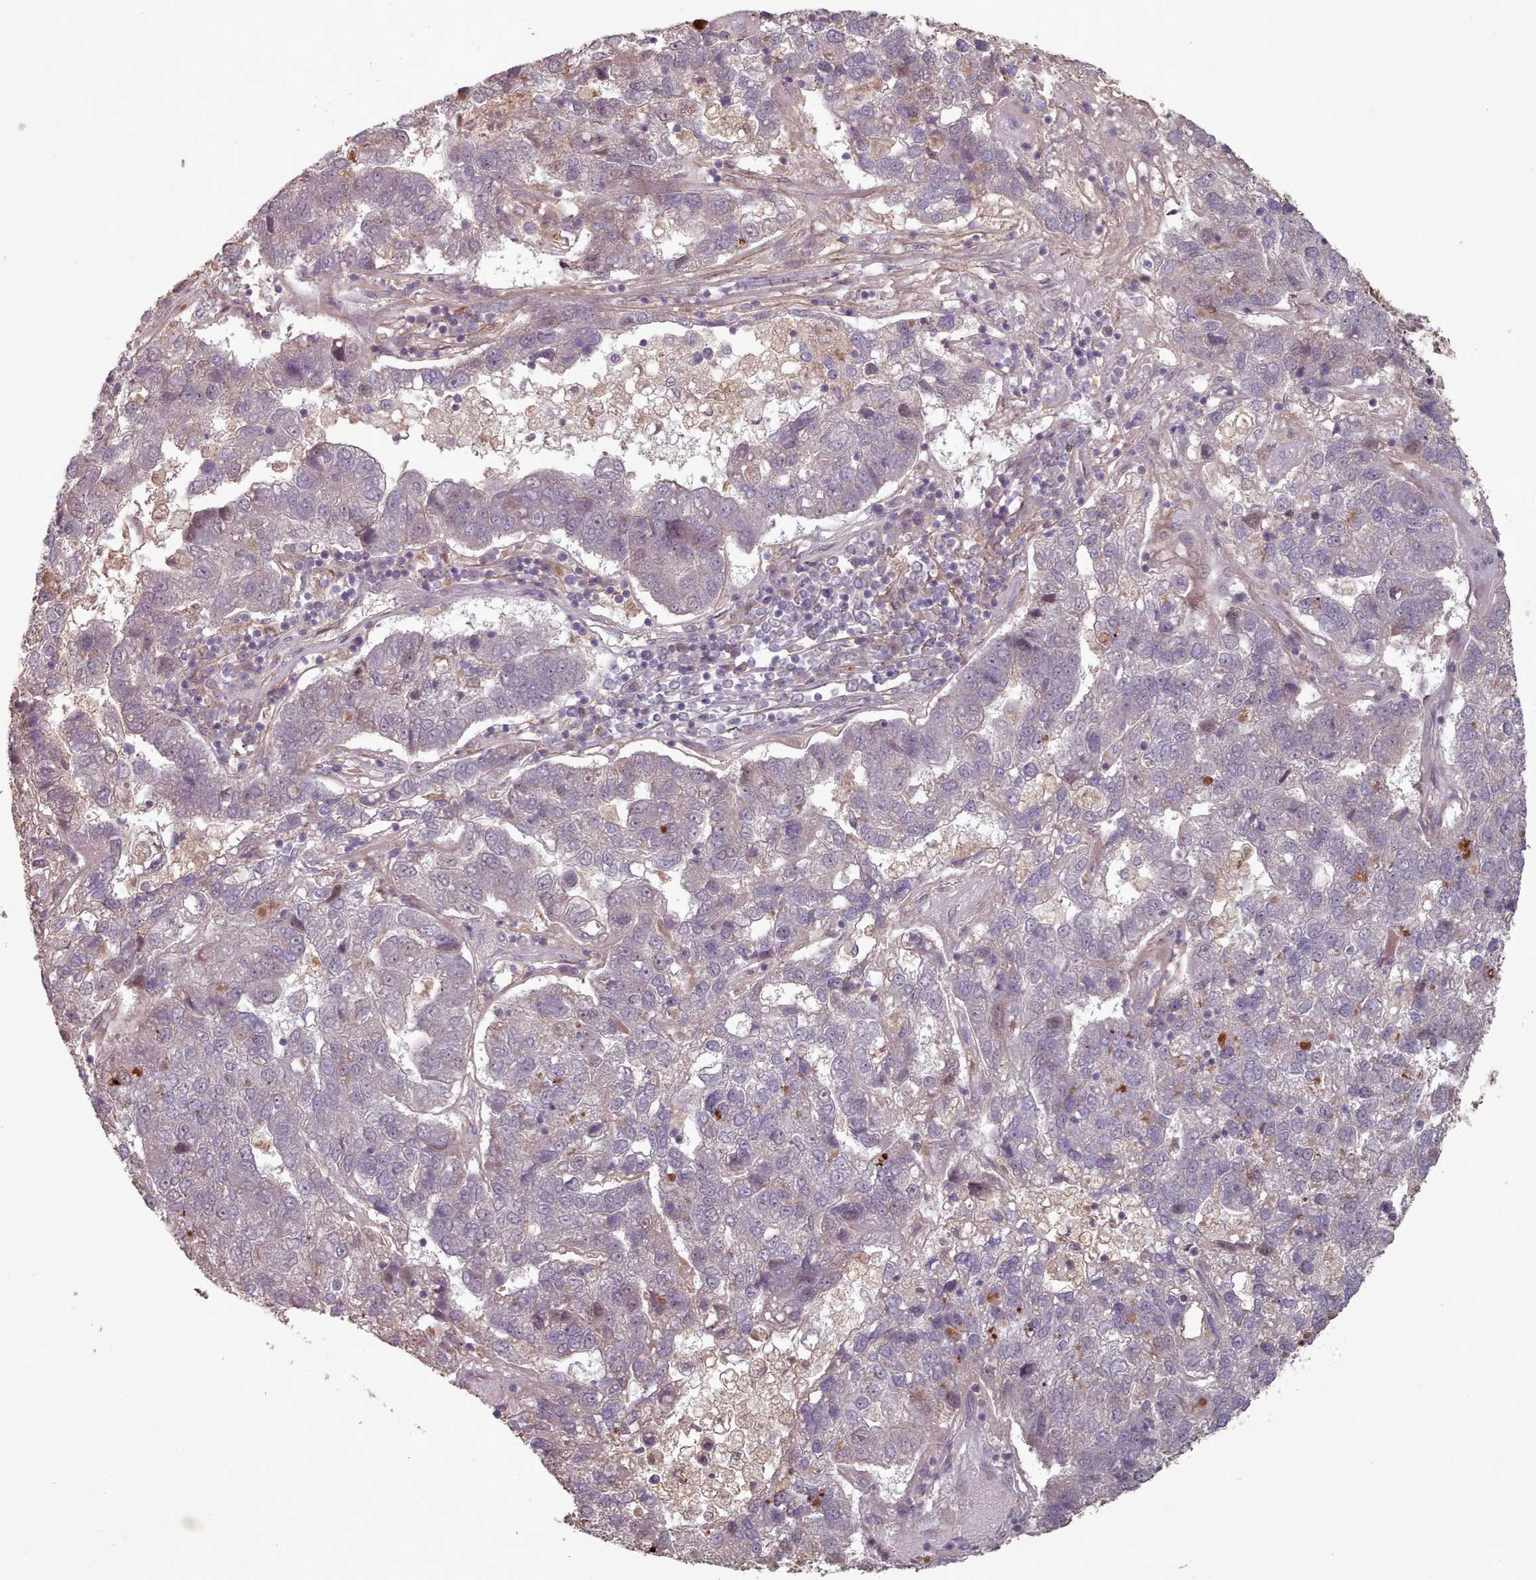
{"staining": {"intensity": "moderate", "quantity": "<25%", "location": "nuclear"}, "tissue": "pancreatic cancer", "cell_type": "Tumor cells", "image_type": "cancer", "snomed": [{"axis": "morphology", "description": "Adenocarcinoma, NOS"}, {"axis": "topography", "description": "Pancreas"}], "caption": "About <25% of tumor cells in pancreatic adenocarcinoma exhibit moderate nuclear protein expression as visualized by brown immunohistochemical staining.", "gene": "ERCC6L", "patient": {"sex": "female", "age": 61}}